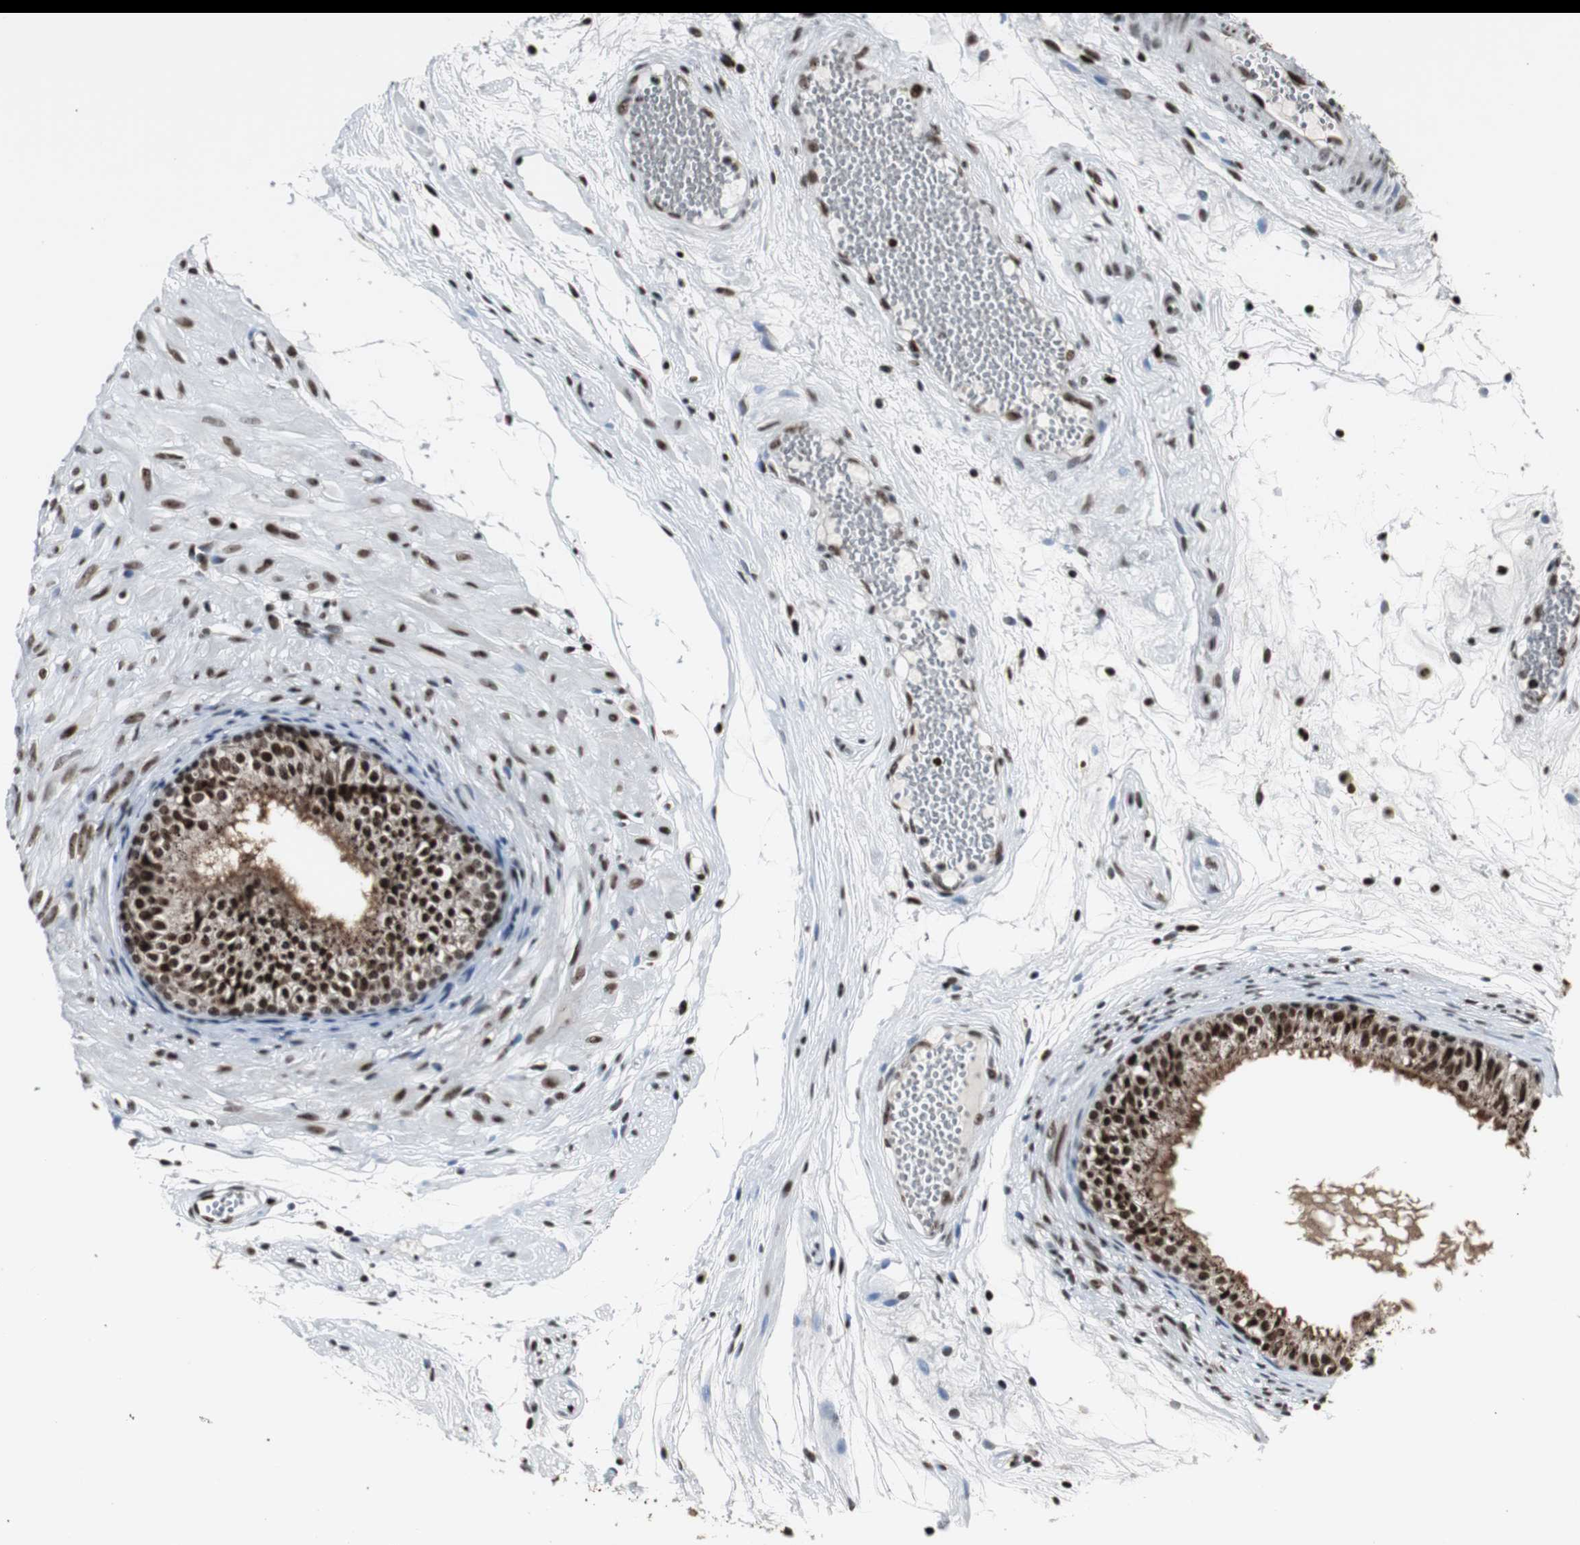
{"staining": {"intensity": "strong", "quantity": ">75%", "location": "cytoplasmic/membranous,nuclear"}, "tissue": "epididymis", "cell_type": "Glandular cells", "image_type": "normal", "snomed": [{"axis": "morphology", "description": "Normal tissue, NOS"}, {"axis": "morphology", "description": "Atrophy, NOS"}, {"axis": "topography", "description": "Testis"}, {"axis": "topography", "description": "Epididymis"}], "caption": "Immunohistochemical staining of normal human epididymis exhibits high levels of strong cytoplasmic/membranous,nuclear staining in about >75% of glandular cells.", "gene": "PARN", "patient": {"sex": "male", "age": 18}}